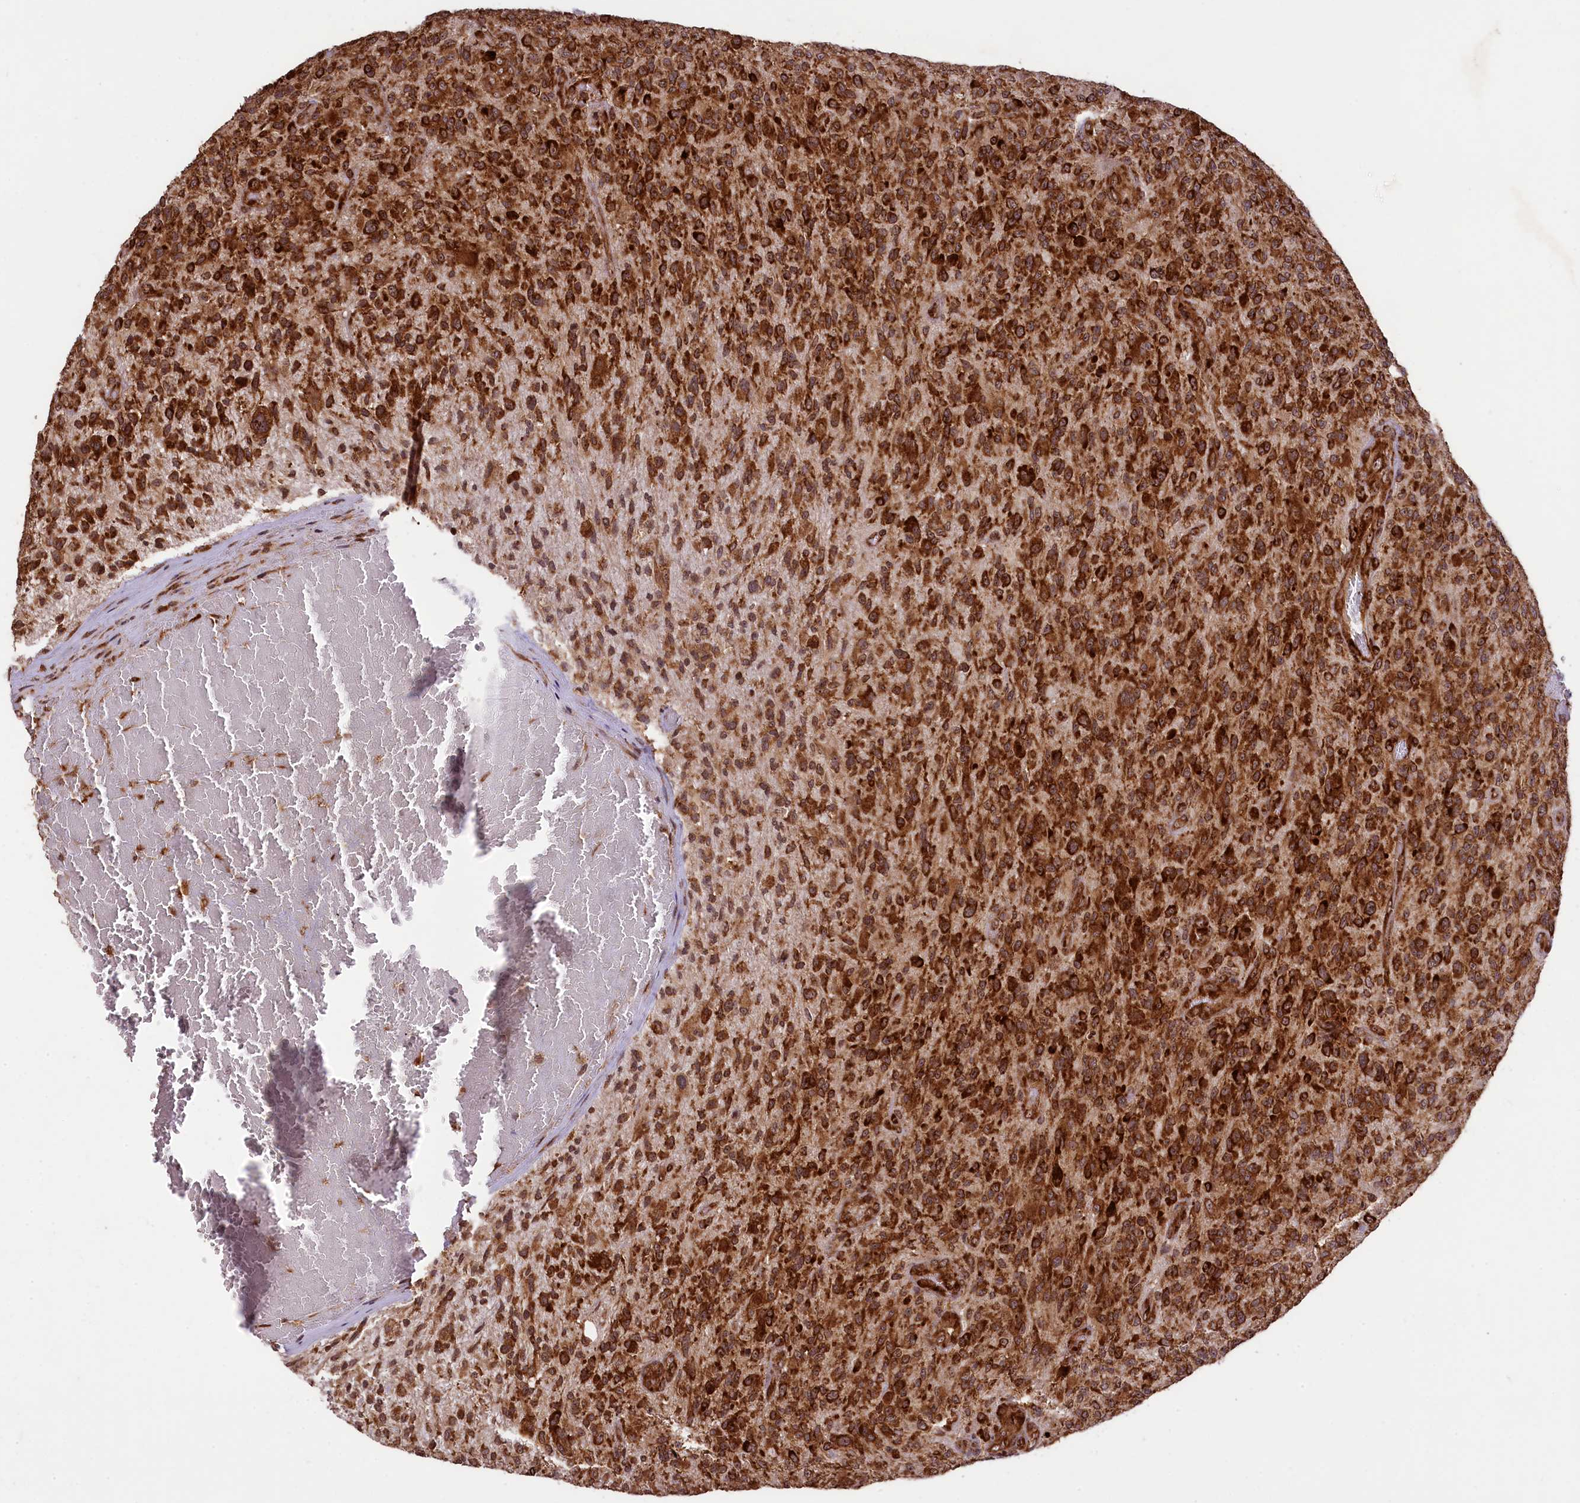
{"staining": {"intensity": "strong", "quantity": ">75%", "location": "cytoplasmic/membranous"}, "tissue": "glioma", "cell_type": "Tumor cells", "image_type": "cancer", "snomed": [{"axis": "morphology", "description": "Glioma, malignant, High grade"}, {"axis": "topography", "description": "Brain"}], "caption": "Protein staining of glioma tissue displays strong cytoplasmic/membranous expression in approximately >75% of tumor cells.", "gene": "LARP4", "patient": {"sex": "male", "age": 47}}